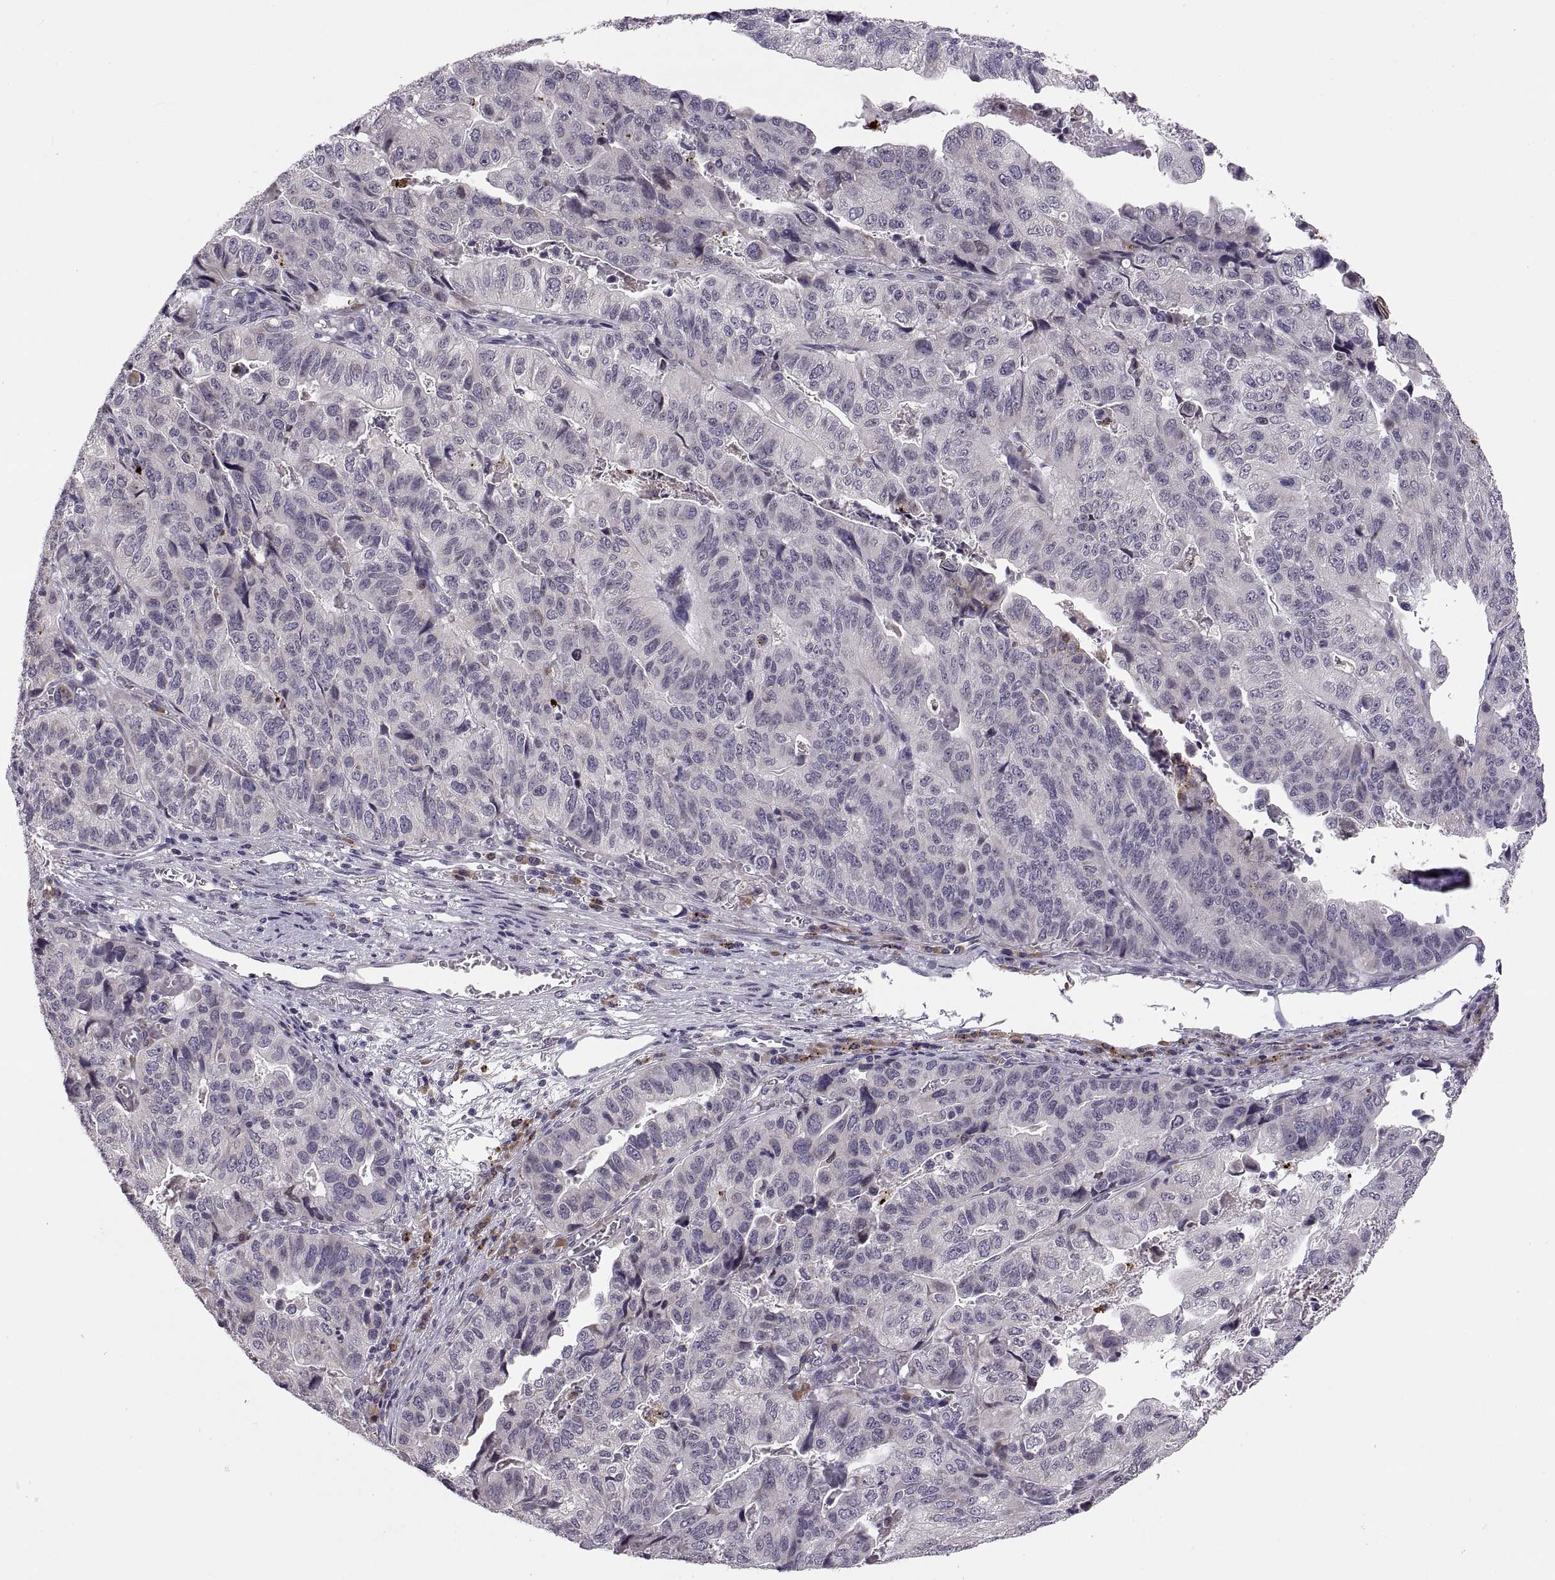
{"staining": {"intensity": "negative", "quantity": "none", "location": "none"}, "tissue": "stomach cancer", "cell_type": "Tumor cells", "image_type": "cancer", "snomed": [{"axis": "morphology", "description": "Adenocarcinoma, NOS"}, {"axis": "topography", "description": "Stomach, upper"}], "caption": "Stomach adenocarcinoma was stained to show a protein in brown. There is no significant staining in tumor cells. Nuclei are stained in blue.", "gene": "ADH6", "patient": {"sex": "female", "age": 67}}